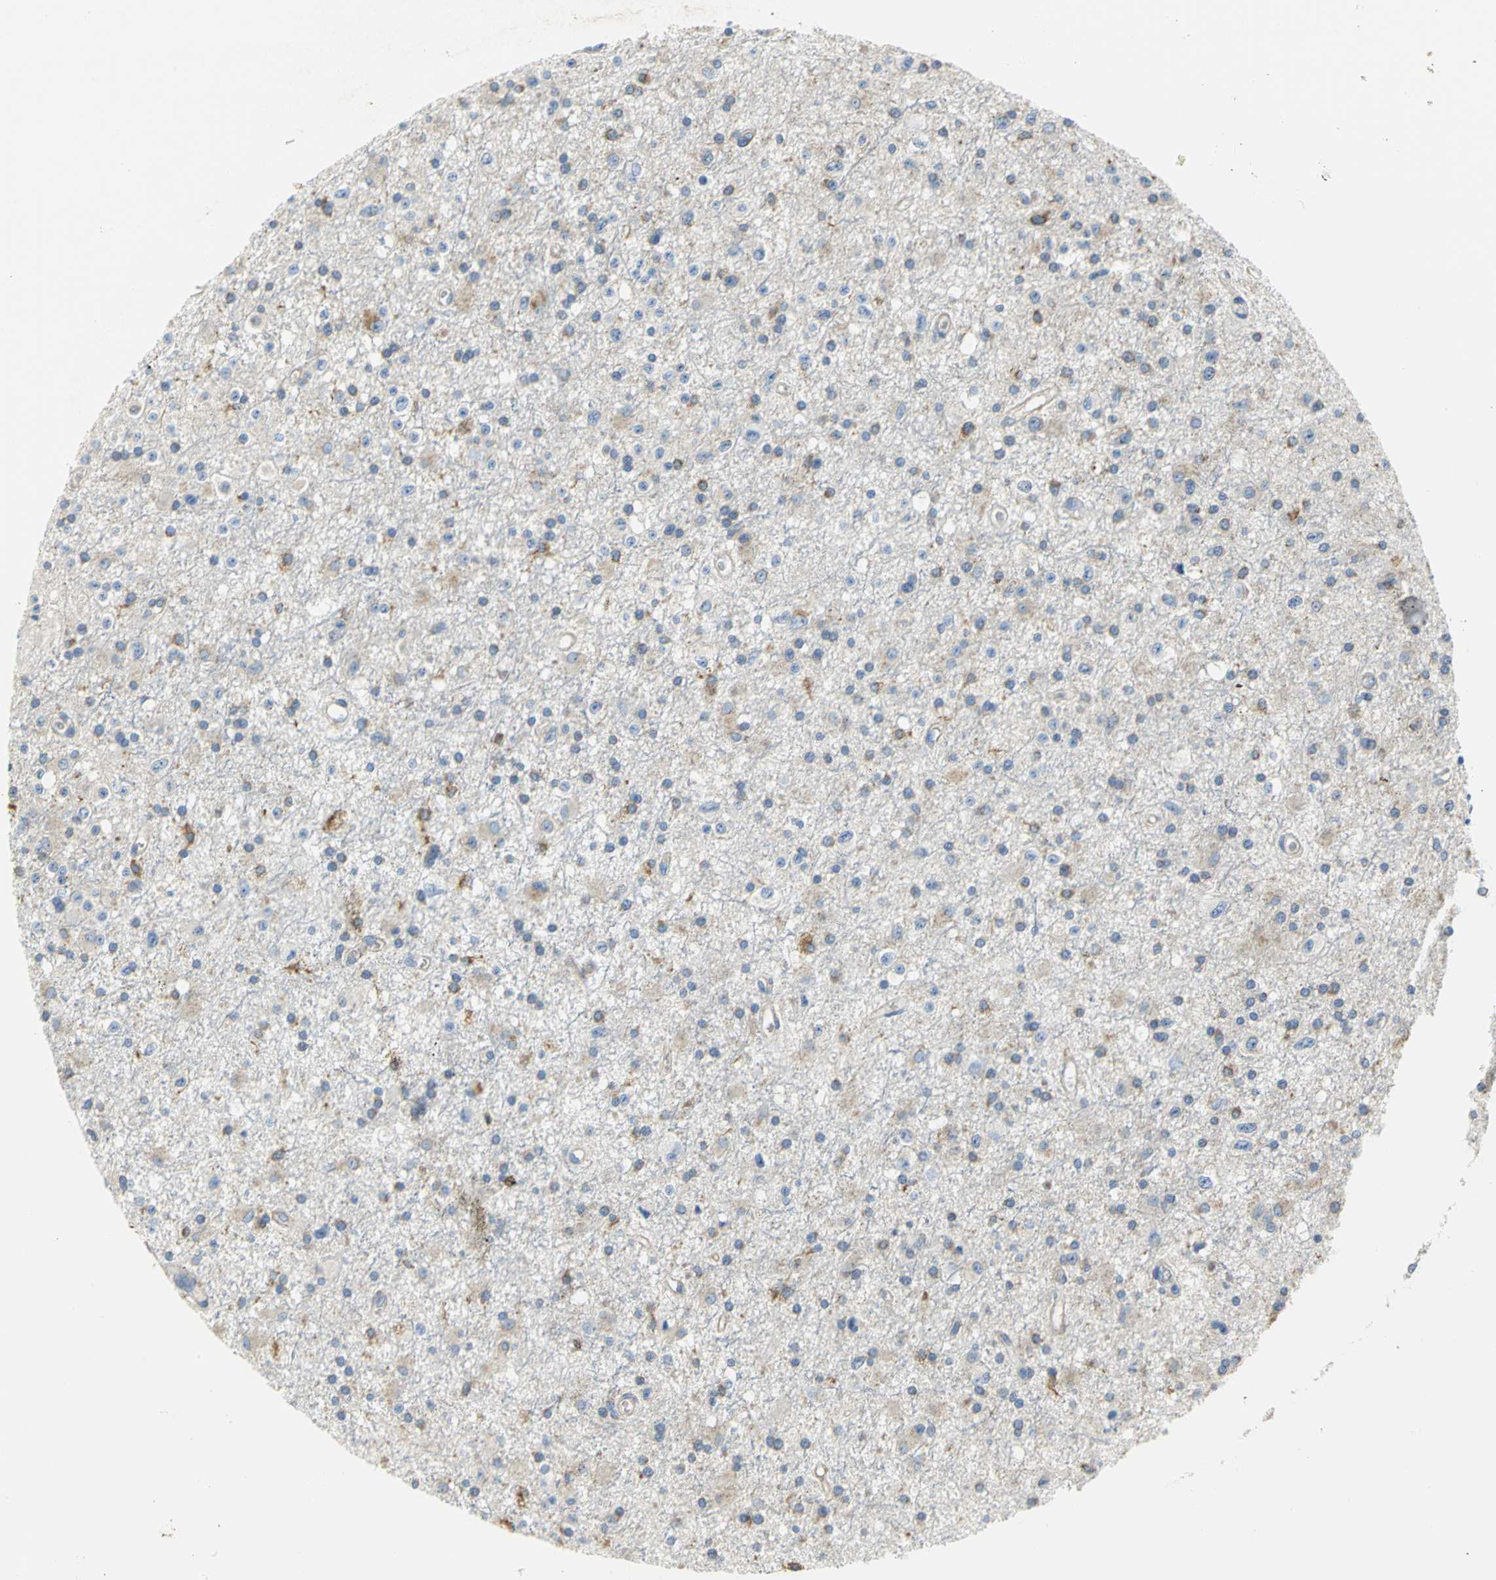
{"staining": {"intensity": "negative", "quantity": "none", "location": "none"}, "tissue": "glioma", "cell_type": "Tumor cells", "image_type": "cancer", "snomed": [{"axis": "morphology", "description": "Glioma, malignant, Low grade"}, {"axis": "topography", "description": "Brain"}], "caption": "Tumor cells are negative for brown protein staining in glioma.", "gene": "GNRH2", "patient": {"sex": "male", "age": 58}}